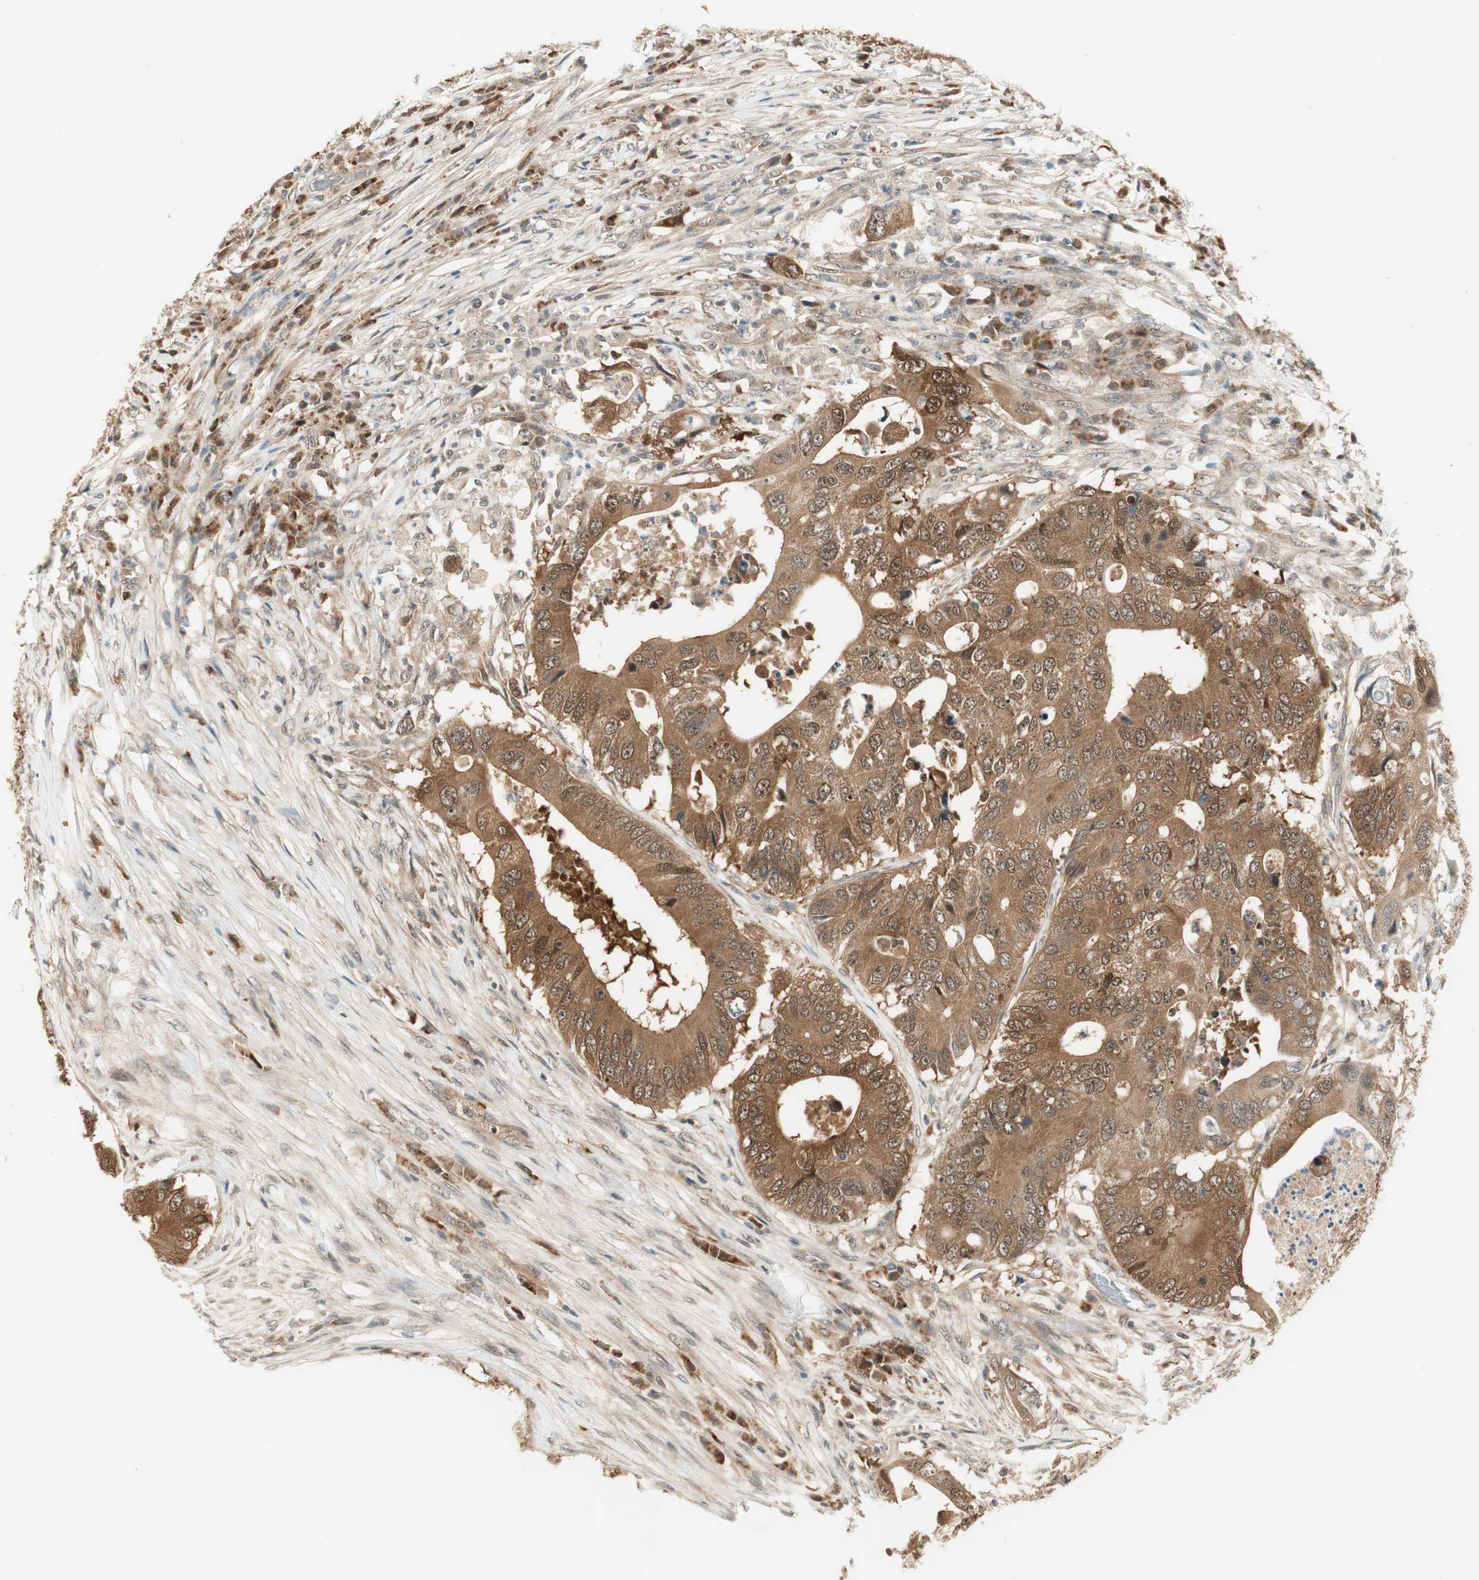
{"staining": {"intensity": "moderate", "quantity": ">75%", "location": "cytoplasmic/membranous"}, "tissue": "colorectal cancer", "cell_type": "Tumor cells", "image_type": "cancer", "snomed": [{"axis": "morphology", "description": "Adenocarcinoma, NOS"}, {"axis": "topography", "description": "Colon"}], "caption": "Human colorectal cancer stained with a protein marker displays moderate staining in tumor cells.", "gene": "IPO5", "patient": {"sex": "male", "age": 71}}